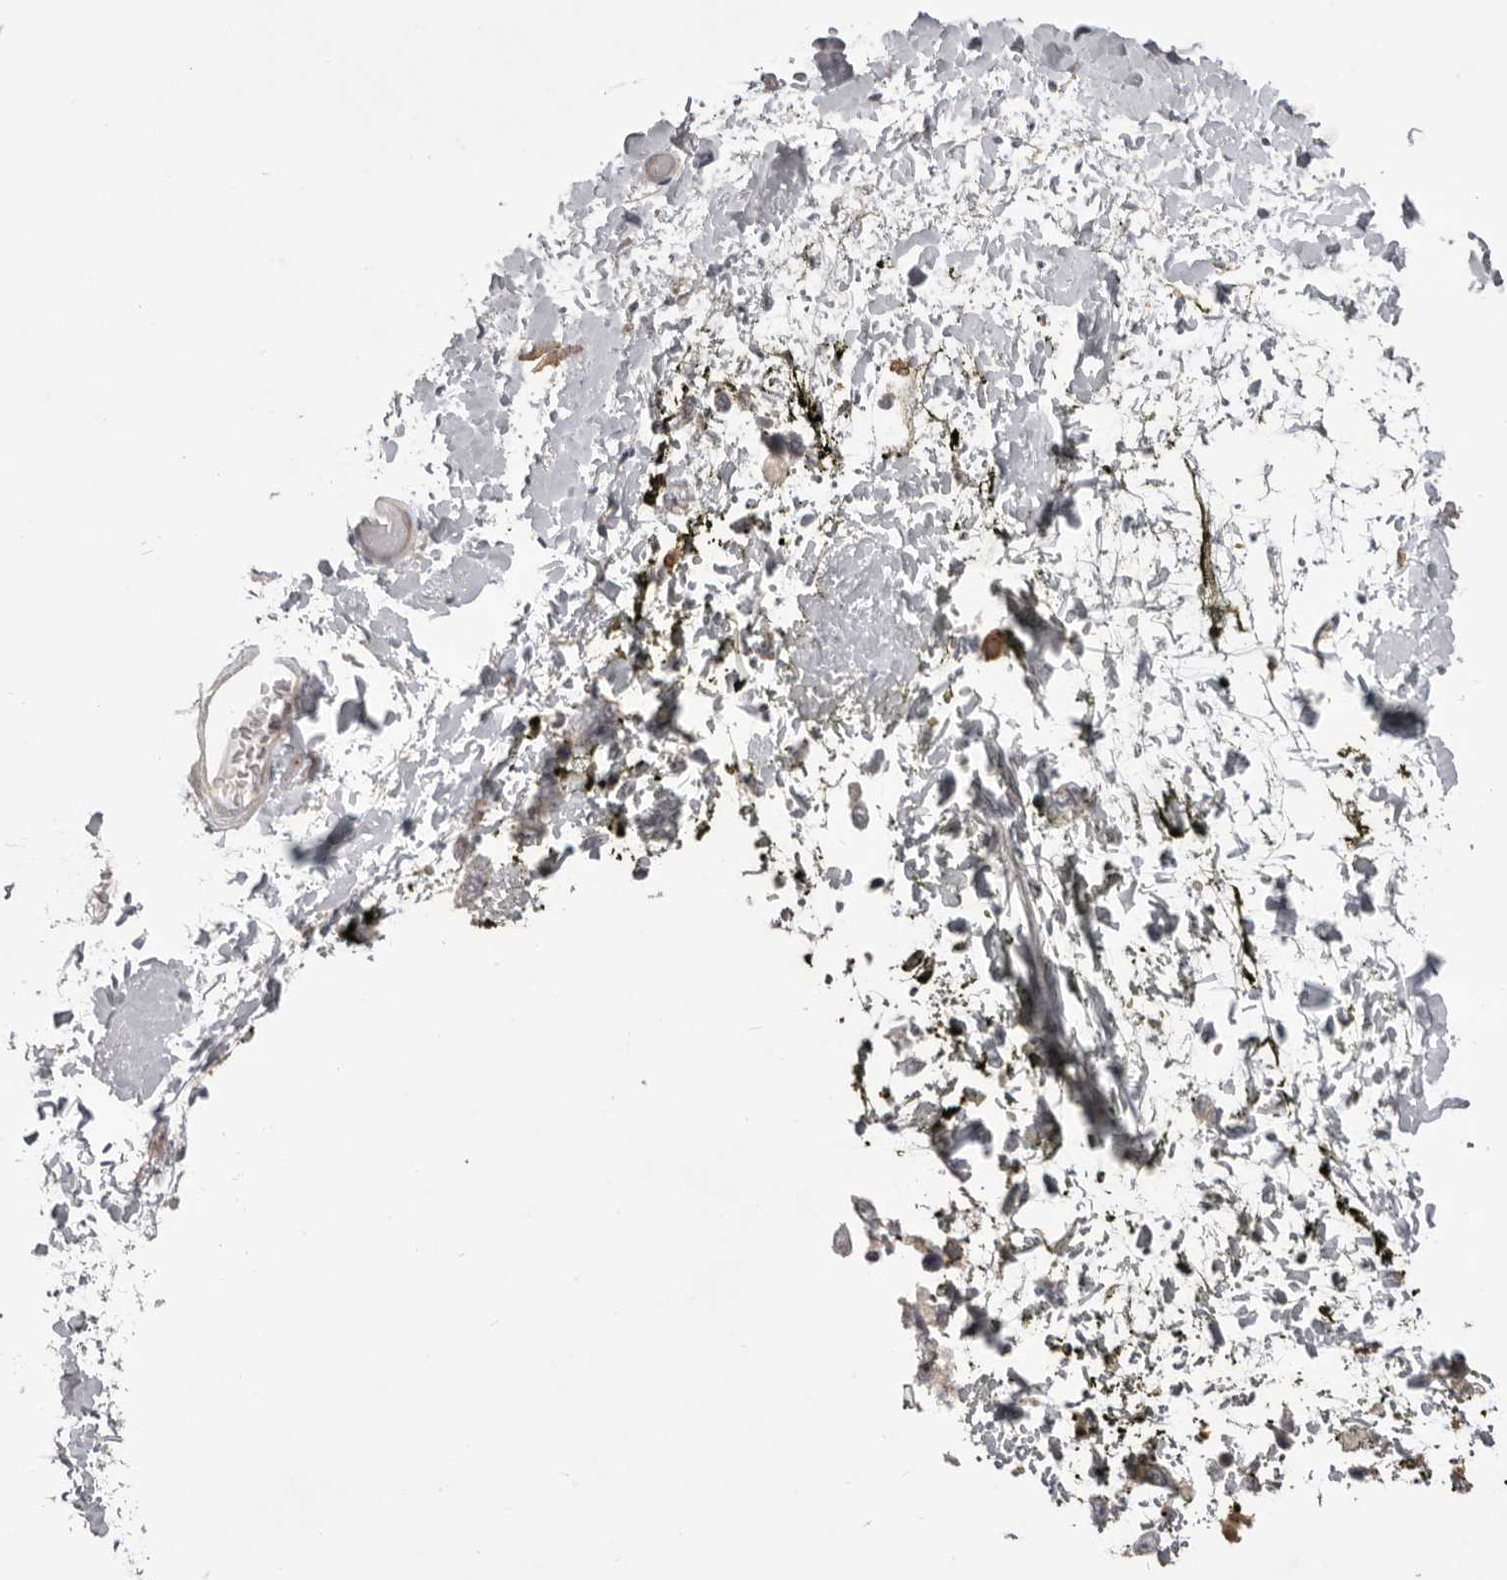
{"staining": {"intensity": "weak", "quantity": ">75%", "location": "cytoplasmic/membranous"}, "tissue": "adipose tissue", "cell_type": "Adipocytes", "image_type": "normal", "snomed": [{"axis": "morphology", "description": "Normal tissue, NOS"}, {"axis": "topography", "description": "Adipose tissue"}, {"axis": "topography", "description": "Vascular tissue"}, {"axis": "topography", "description": "Peripheral nerve tissue"}], "caption": "Immunohistochemical staining of unremarkable human adipose tissue reveals low levels of weak cytoplasmic/membranous expression in approximately >75% of adipocytes. (Brightfield microscopy of DAB IHC at high magnification).", "gene": "WDR47", "patient": {"sex": "male", "age": 25}}